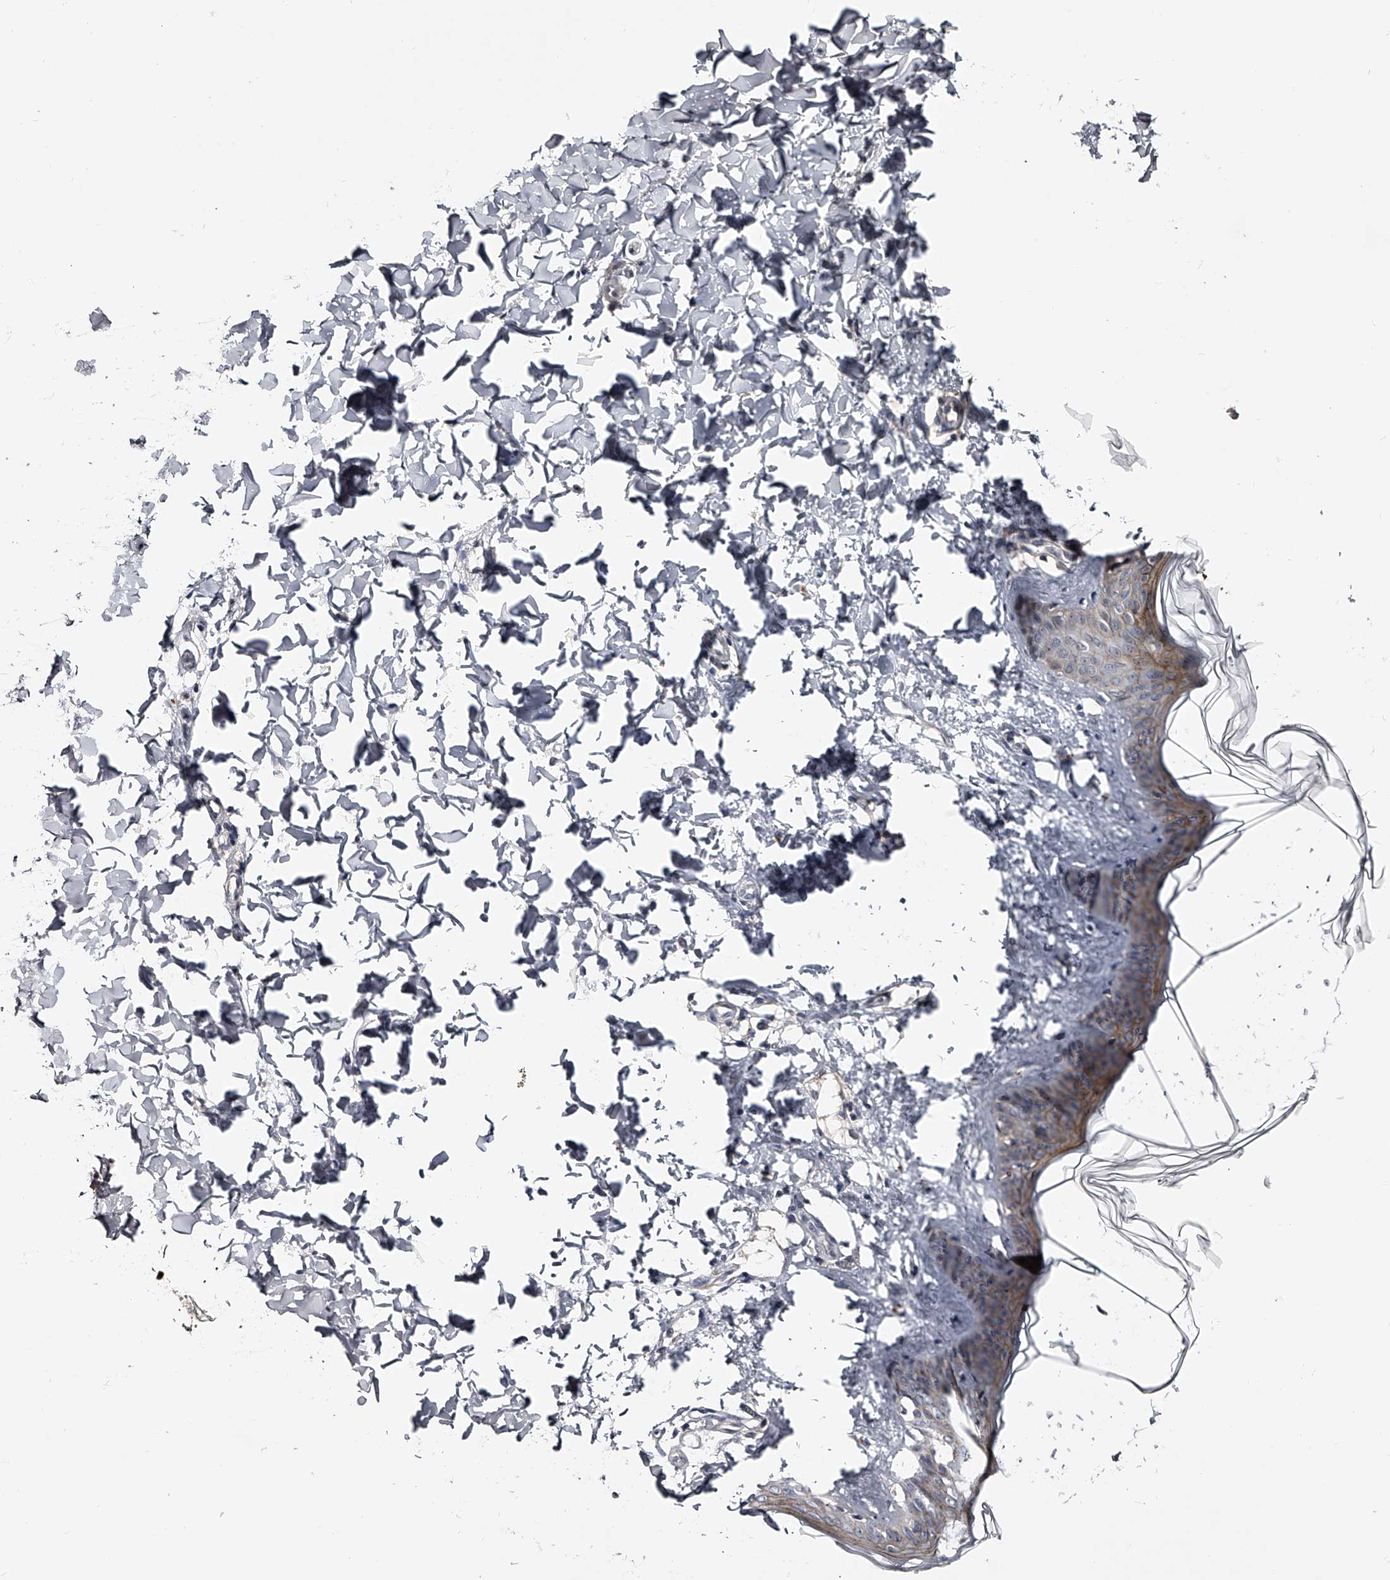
{"staining": {"intensity": "negative", "quantity": "none", "location": "none"}, "tissue": "skin", "cell_type": "Fibroblasts", "image_type": "normal", "snomed": [{"axis": "morphology", "description": "Normal tissue, NOS"}, {"axis": "topography", "description": "Skin"}], "caption": "DAB (3,3'-diaminobenzidine) immunohistochemical staining of unremarkable skin exhibits no significant staining in fibroblasts.", "gene": "MDN1", "patient": {"sex": "female", "age": 17}}